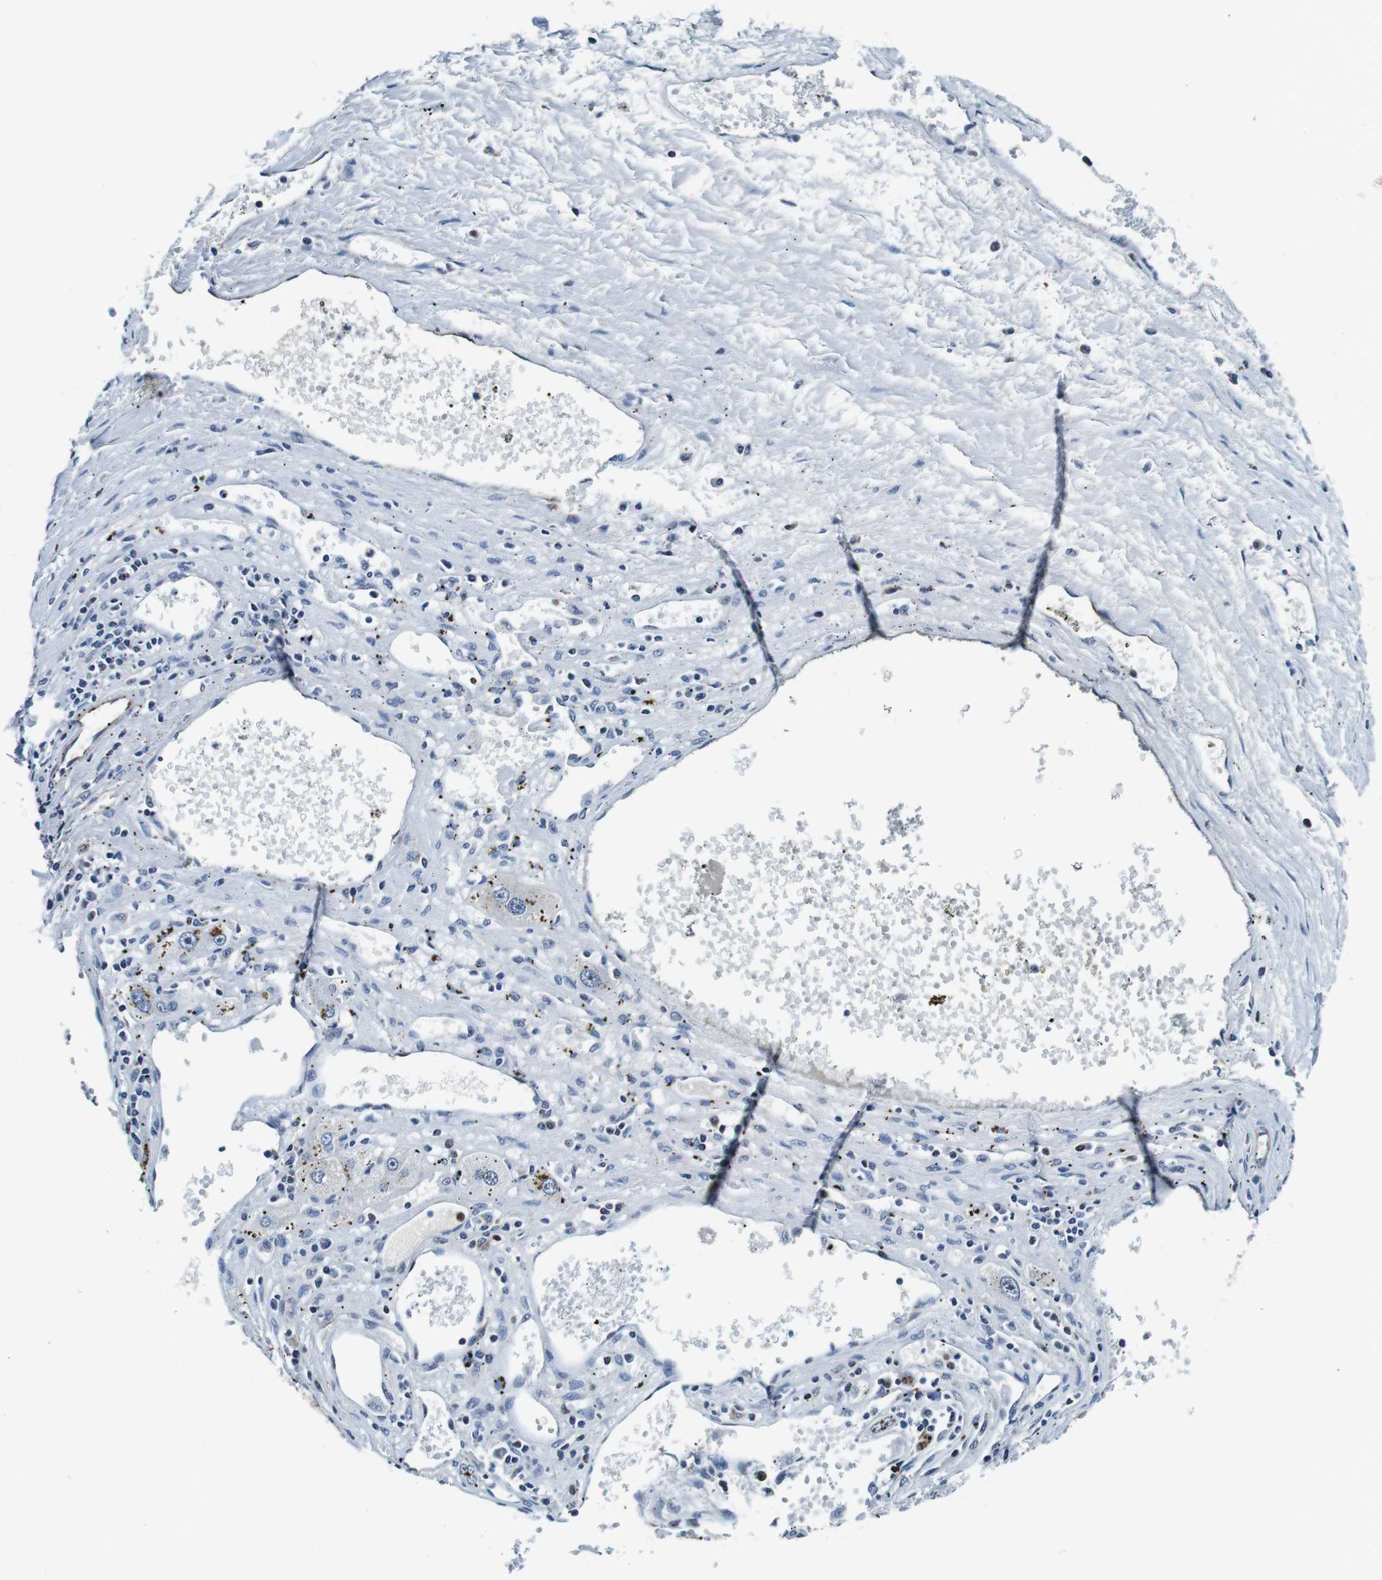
{"staining": {"intensity": "negative", "quantity": "none", "location": "none"}, "tissue": "liver cancer", "cell_type": "Tumor cells", "image_type": "cancer", "snomed": [{"axis": "morphology", "description": "Carcinoma, Hepatocellular, NOS"}, {"axis": "topography", "description": "Liver"}], "caption": "High magnification brightfield microscopy of hepatocellular carcinoma (liver) stained with DAB (3,3'-diaminobenzidine) (brown) and counterstained with hematoxylin (blue): tumor cells show no significant expression.", "gene": "GJE1", "patient": {"sex": "male", "age": 72}}